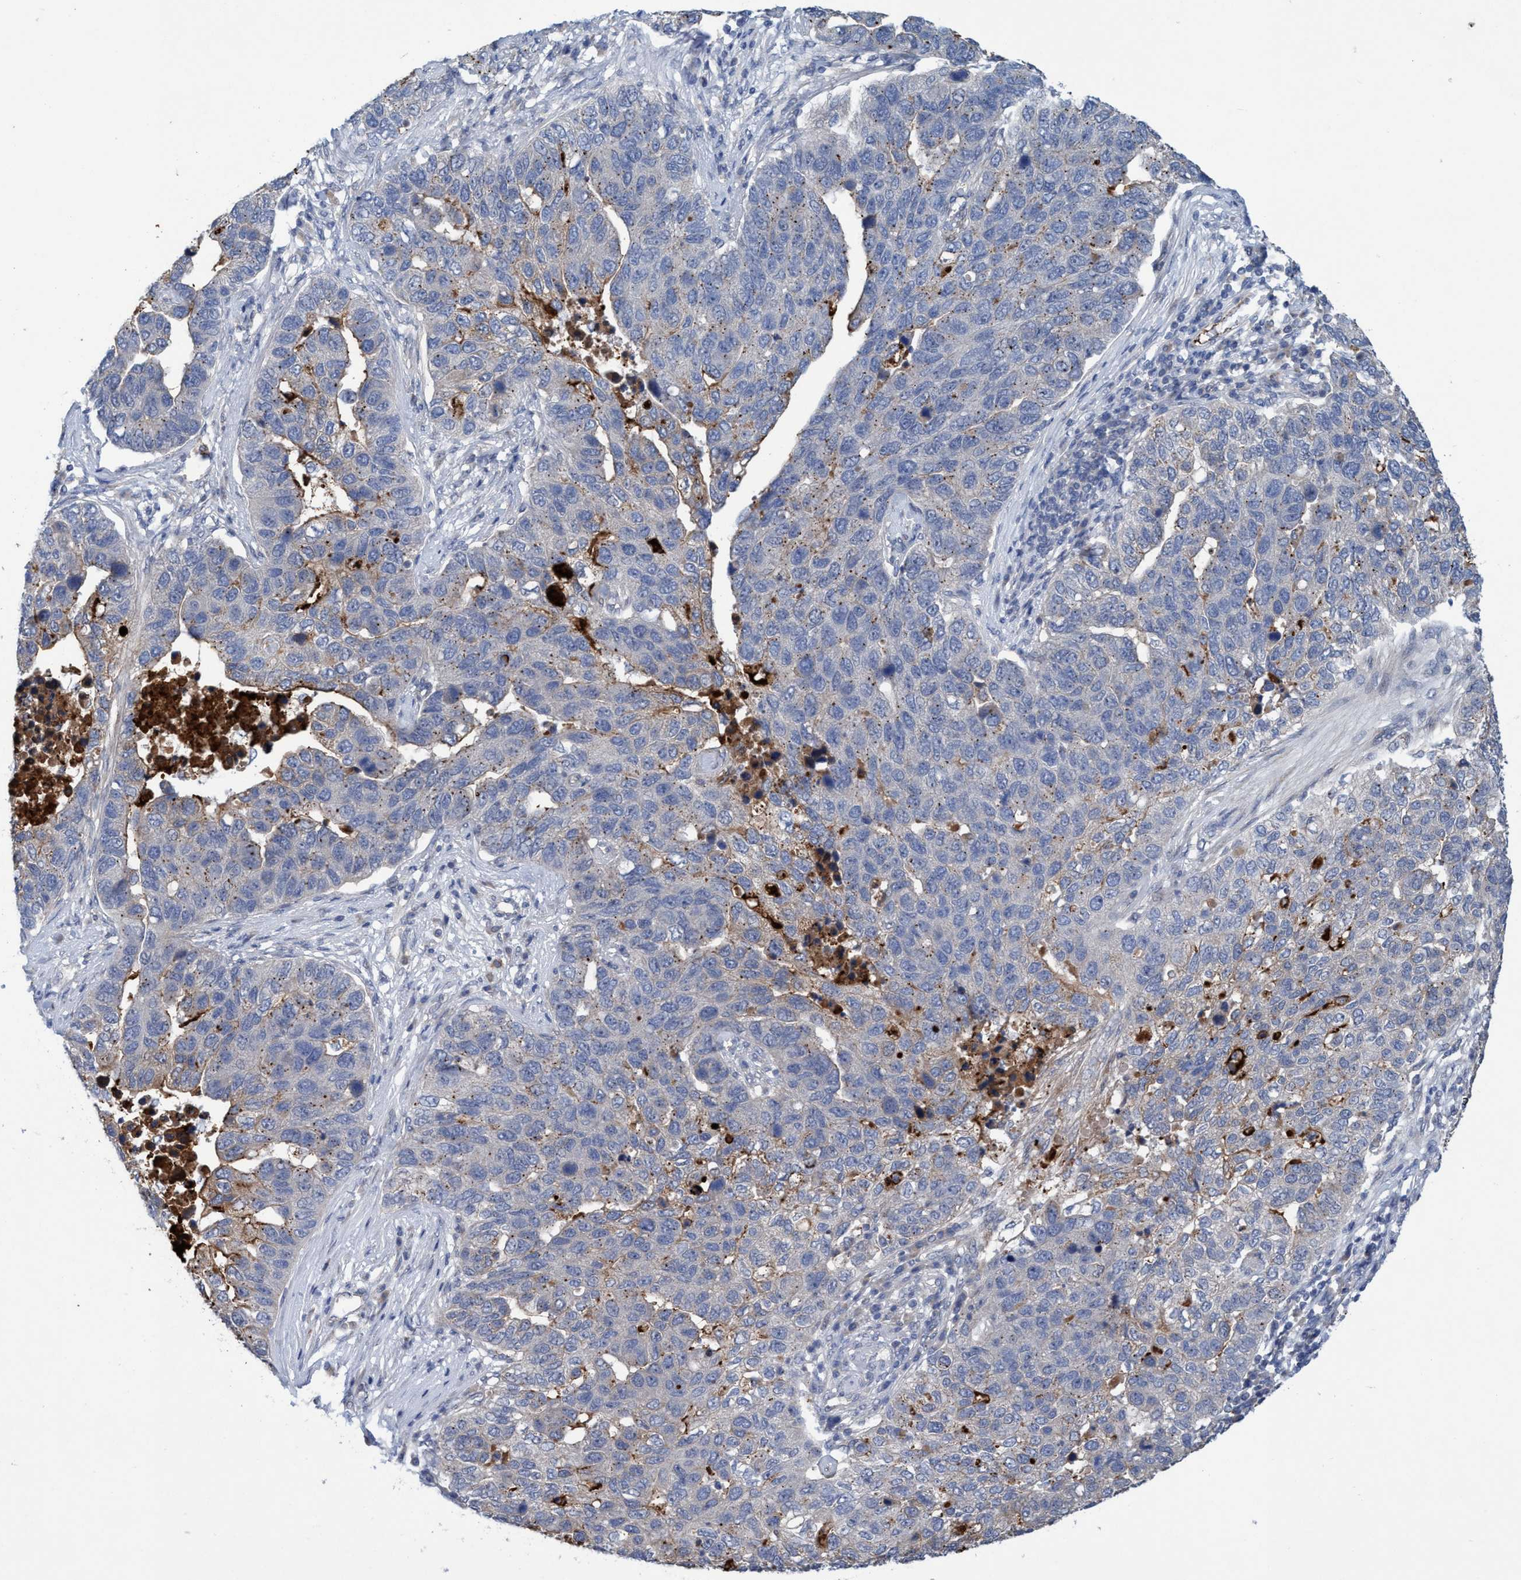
{"staining": {"intensity": "moderate", "quantity": "<25%", "location": "cytoplasmic/membranous"}, "tissue": "pancreatic cancer", "cell_type": "Tumor cells", "image_type": "cancer", "snomed": [{"axis": "morphology", "description": "Adenocarcinoma, NOS"}, {"axis": "topography", "description": "Pancreas"}], "caption": "IHC micrograph of adenocarcinoma (pancreatic) stained for a protein (brown), which displays low levels of moderate cytoplasmic/membranous staining in about <25% of tumor cells.", "gene": "TRIM65", "patient": {"sex": "female", "age": 61}}